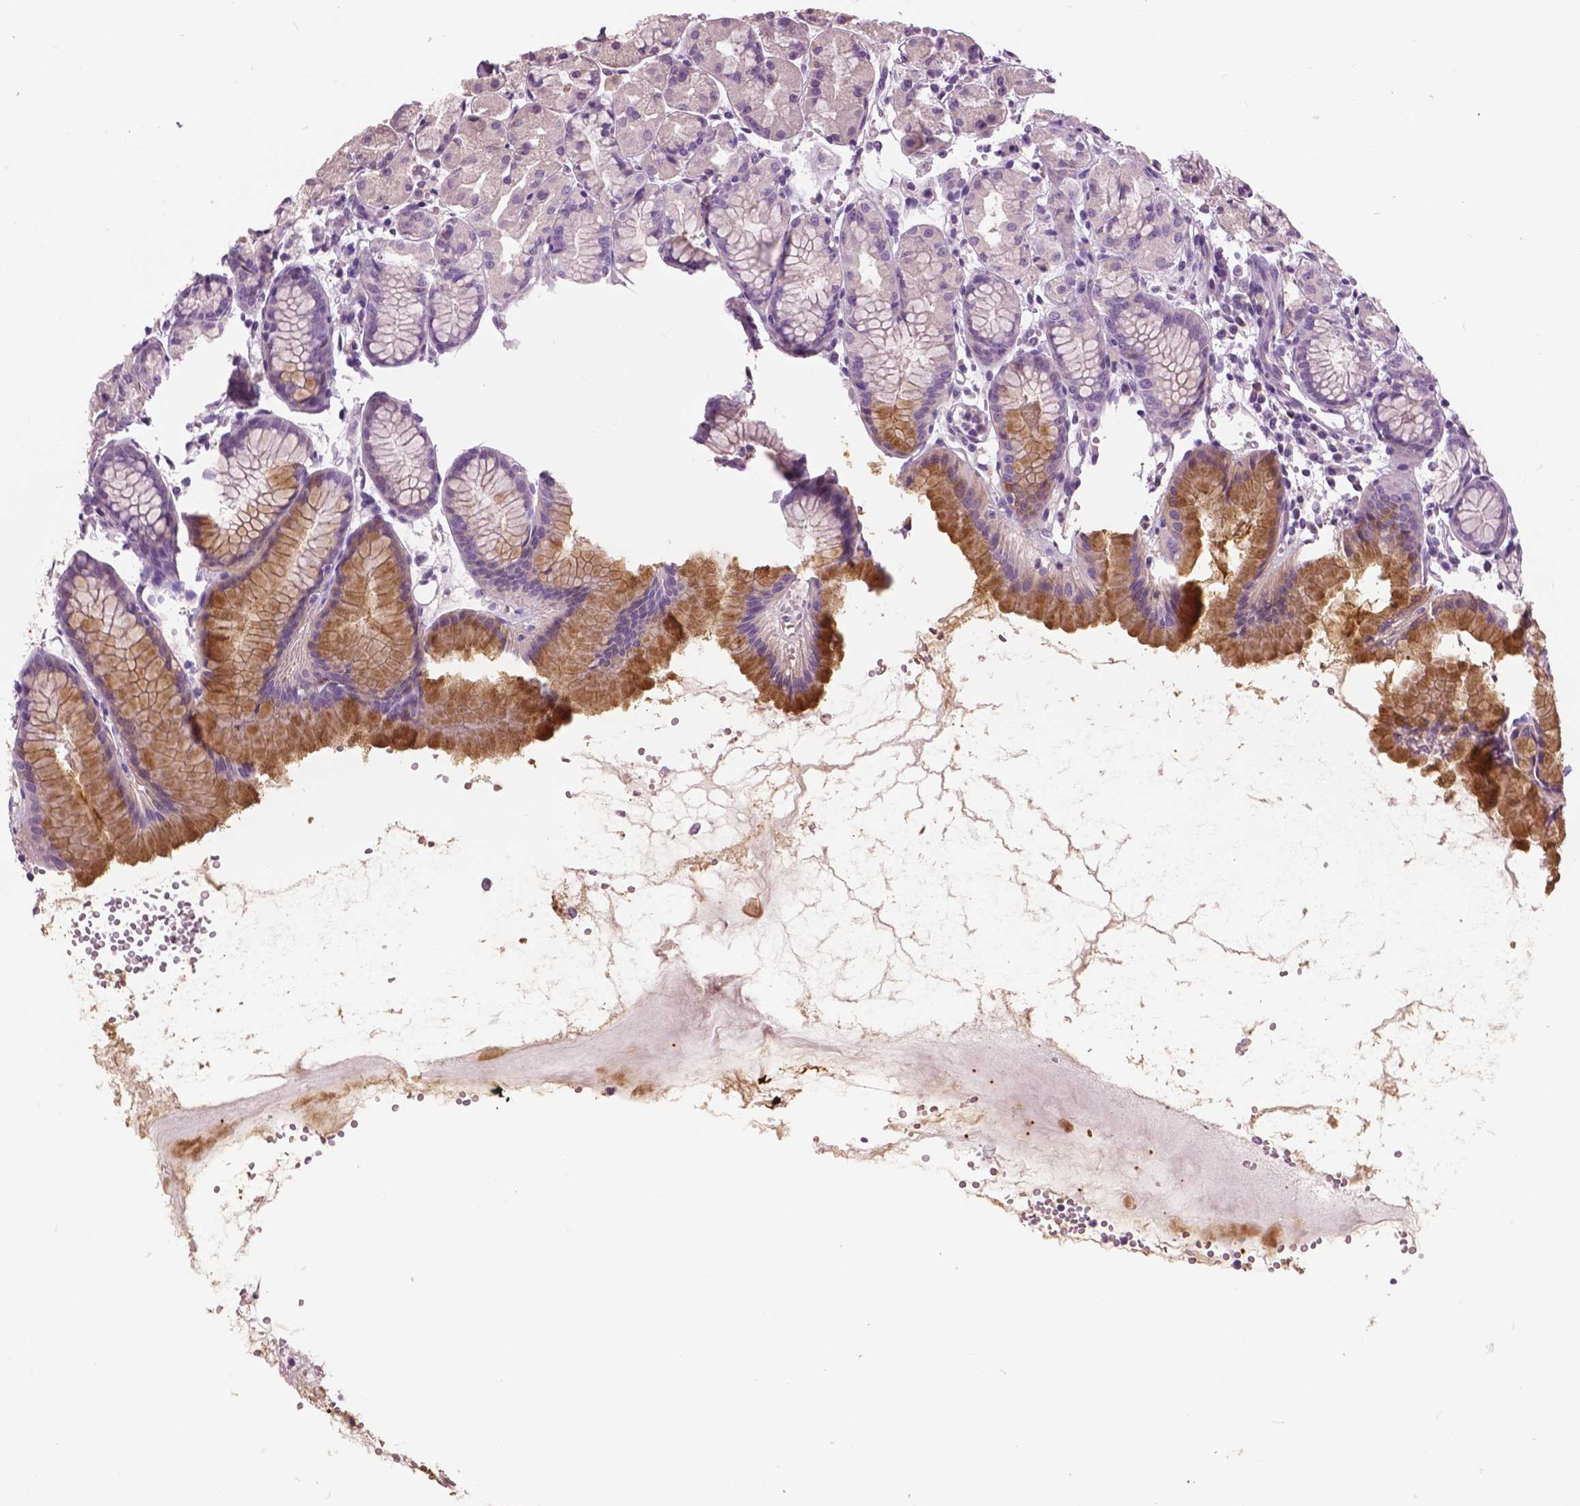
{"staining": {"intensity": "moderate", "quantity": "<25%", "location": "cytoplasmic/membranous"}, "tissue": "stomach", "cell_type": "Glandular cells", "image_type": "normal", "snomed": [{"axis": "morphology", "description": "Normal tissue, NOS"}, {"axis": "topography", "description": "Stomach, upper"}], "caption": "Brown immunohistochemical staining in unremarkable human stomach exhibits moderate cytoplasmic/membranous expression in approximately <25% of glandular cells.", "gene": "SERPINI1", "patient": {"sex": "male", "age": 47}}